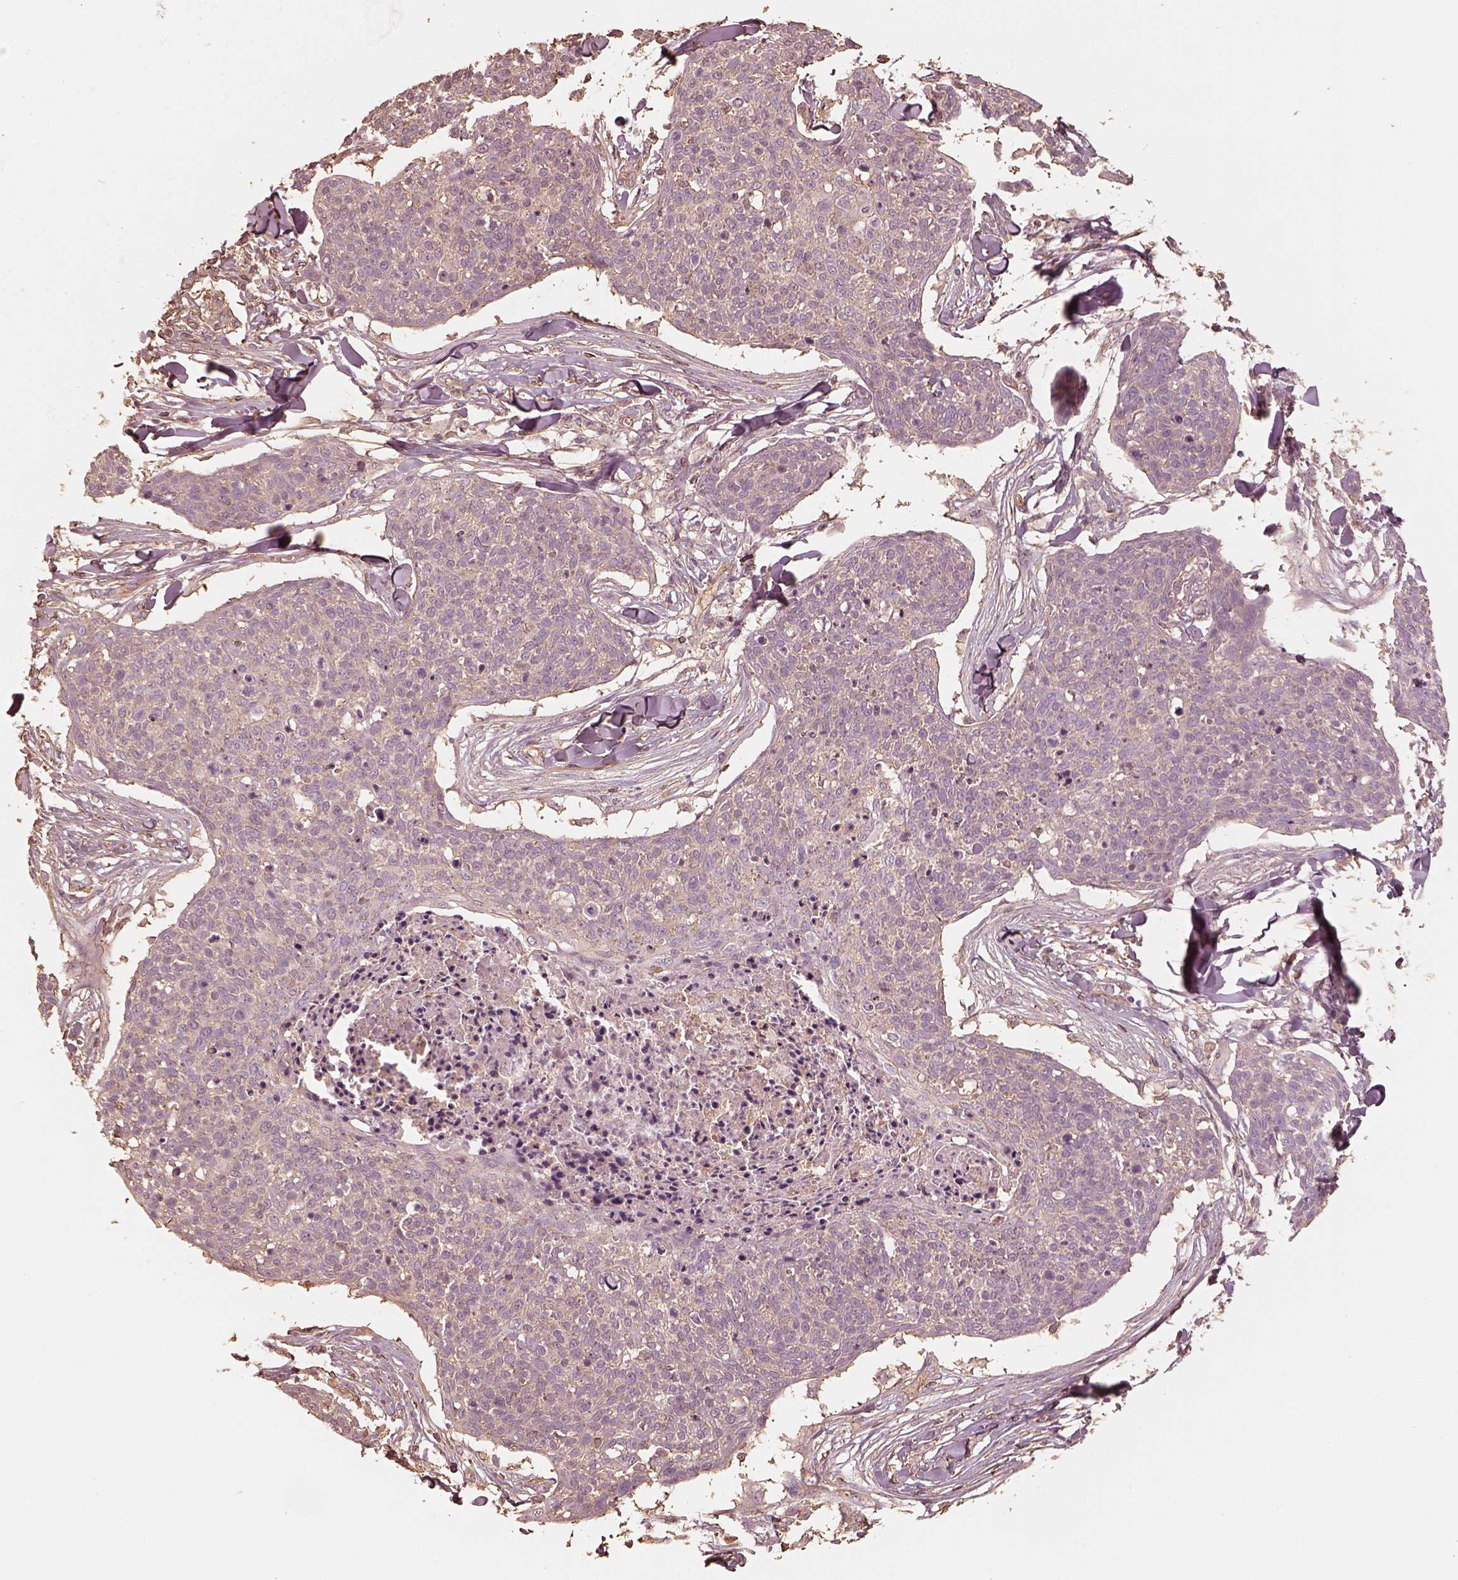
{"staining": {"intensity": "negative", "quantity": "none", "location": "none"}, "tissue": "skin cancer", "cell_type": "Tumor cells", "image_type": "cancer", "snomed": [{"axis": "morphology", "description": "Squamous cell carcinoma, NOS"}, {"axis": "topography", "description": "Skin"}, {"axis": "topography", "description": "Vulva"}], "caption": "An image of human skin cancer (squamous cell carcinoma) is negative for staining in tumor cells.", "gene": "WDR7", "patient": {"sex": "female", "age": 75}}